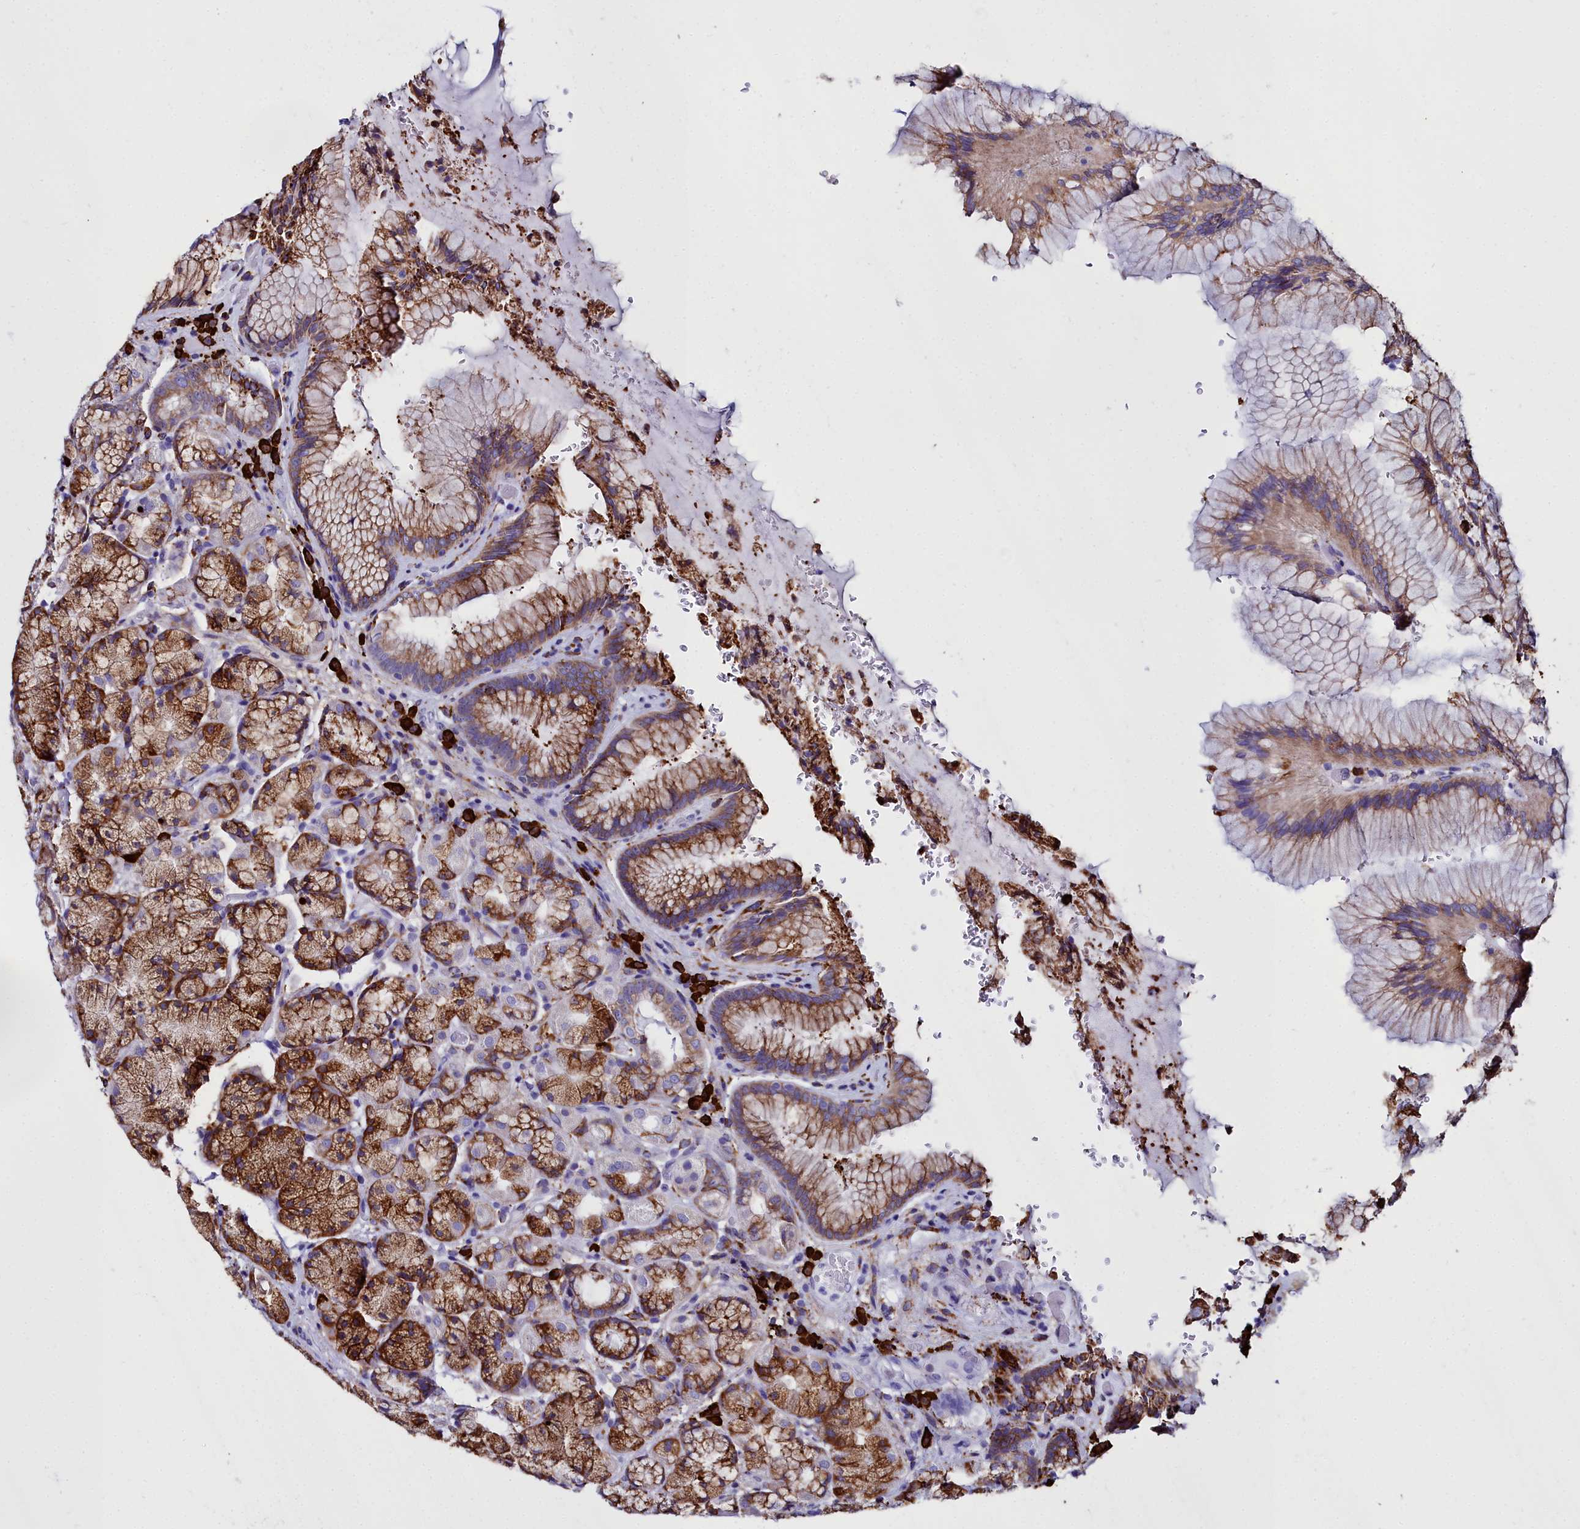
{"staining": {"intensity": "moderate", "quantity": ">75%", "location": "cytoplasmic/membranous"}, "tissue": "stomach", "cell_type": "Glandular cells", "image_type": "normal", "snomed": [{"axis": "morphology", "description": "Normal tissue, NOS"}, {"axis": "topography", "description": "Stomach"}], "caption": "Immunohistochemical staining of benign stomach demonstrates >75% levels of moderate cytoplasmic/membranous protein expression in about >75% of glandular cells.", "gene": "TXNDC5", "patient": {"sex": "male", "age": 63}}